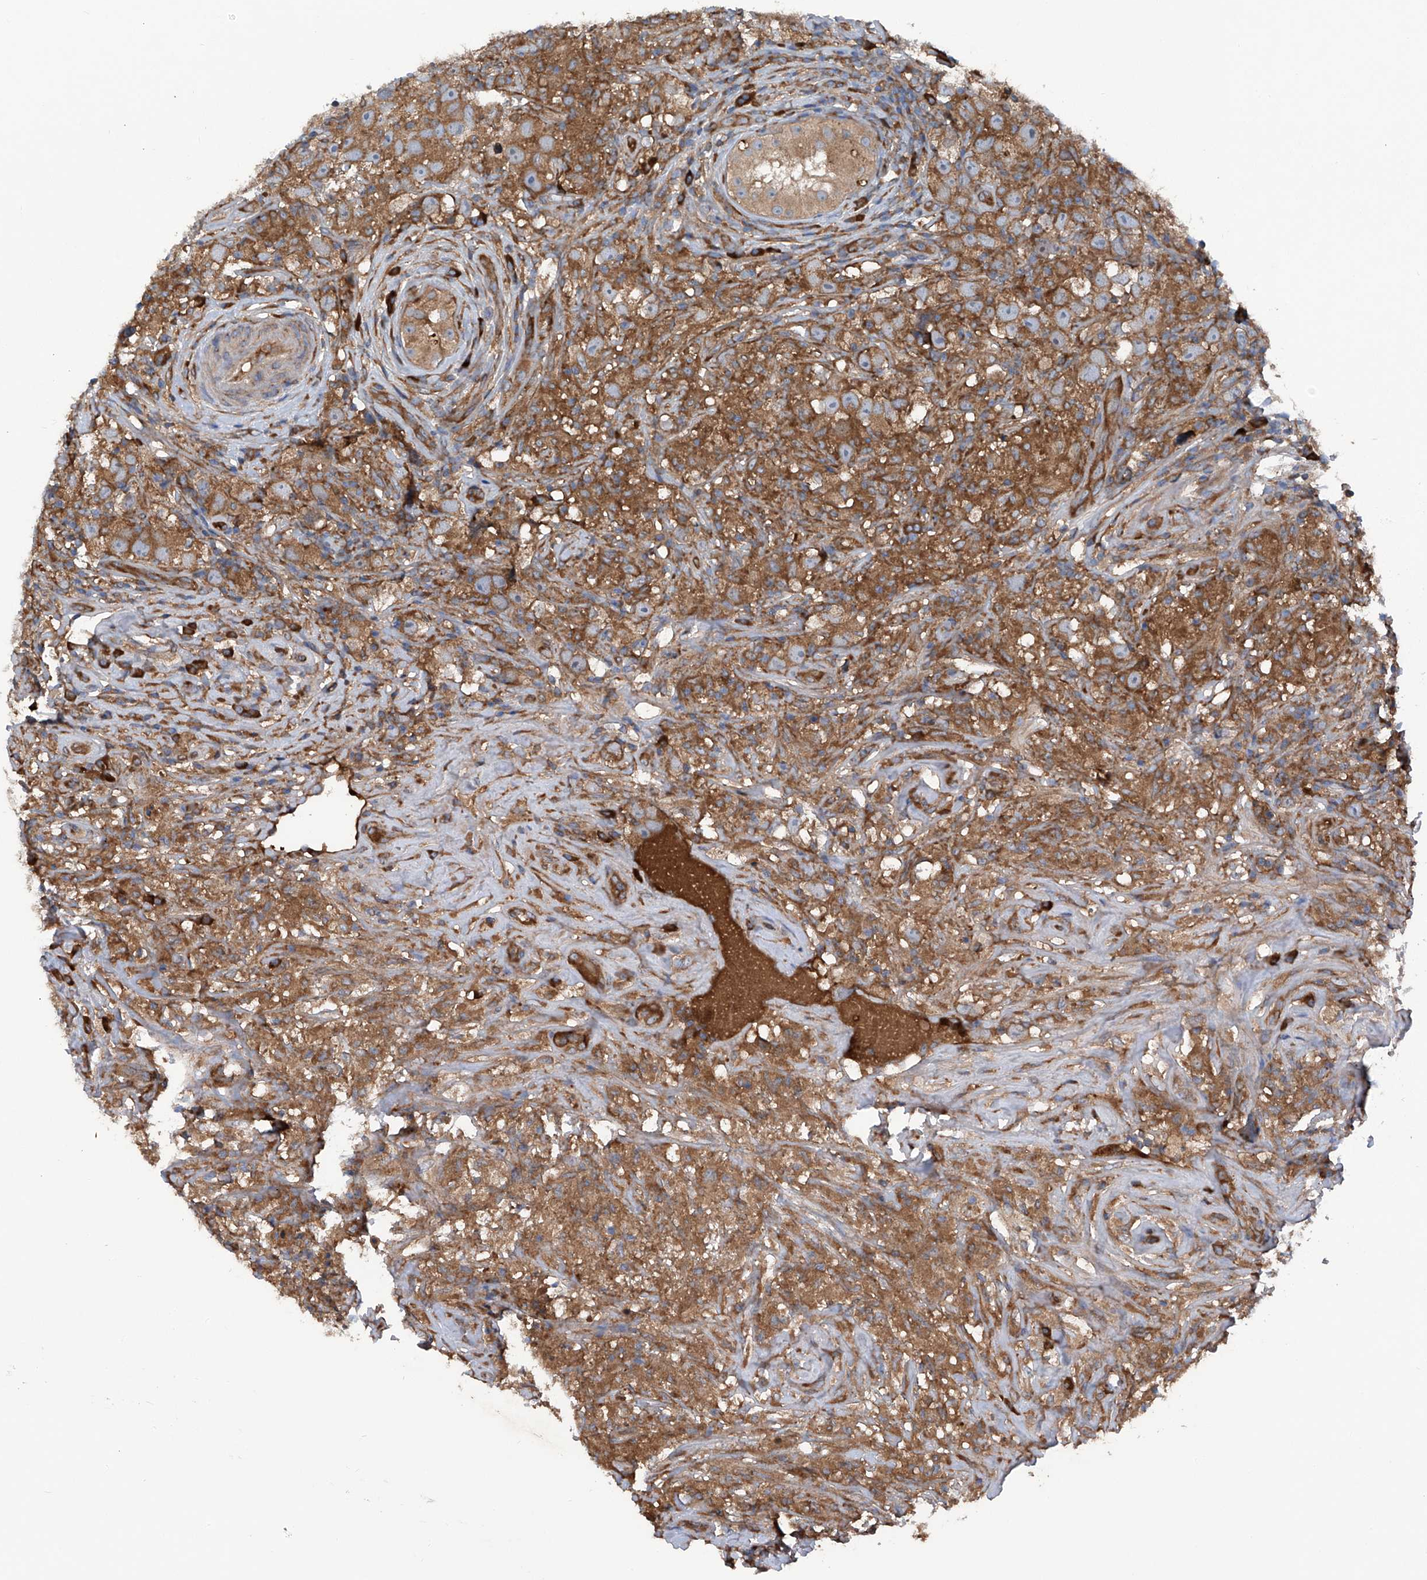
{"staining": {"intensity": "strong", "quantity": ">75%", "location": "cytoplasmic/membranous"}, "tissue": "testis cancer", "cell_type": "Tumor cells", "image_type": "cancer", "snomed": [{"axis": "morphology", "description": "Seminoma, NOS"}, {"axis": "topography", "description": "Testis"}], "caption": "Seminoma (testis) stained with a brown dye exhibits strong cytoplasmic/membranous positive positivity in approximately >75% of tumor cells.", "gene": "ASCC3", "patient": {"sex": "male", "age": 49}}